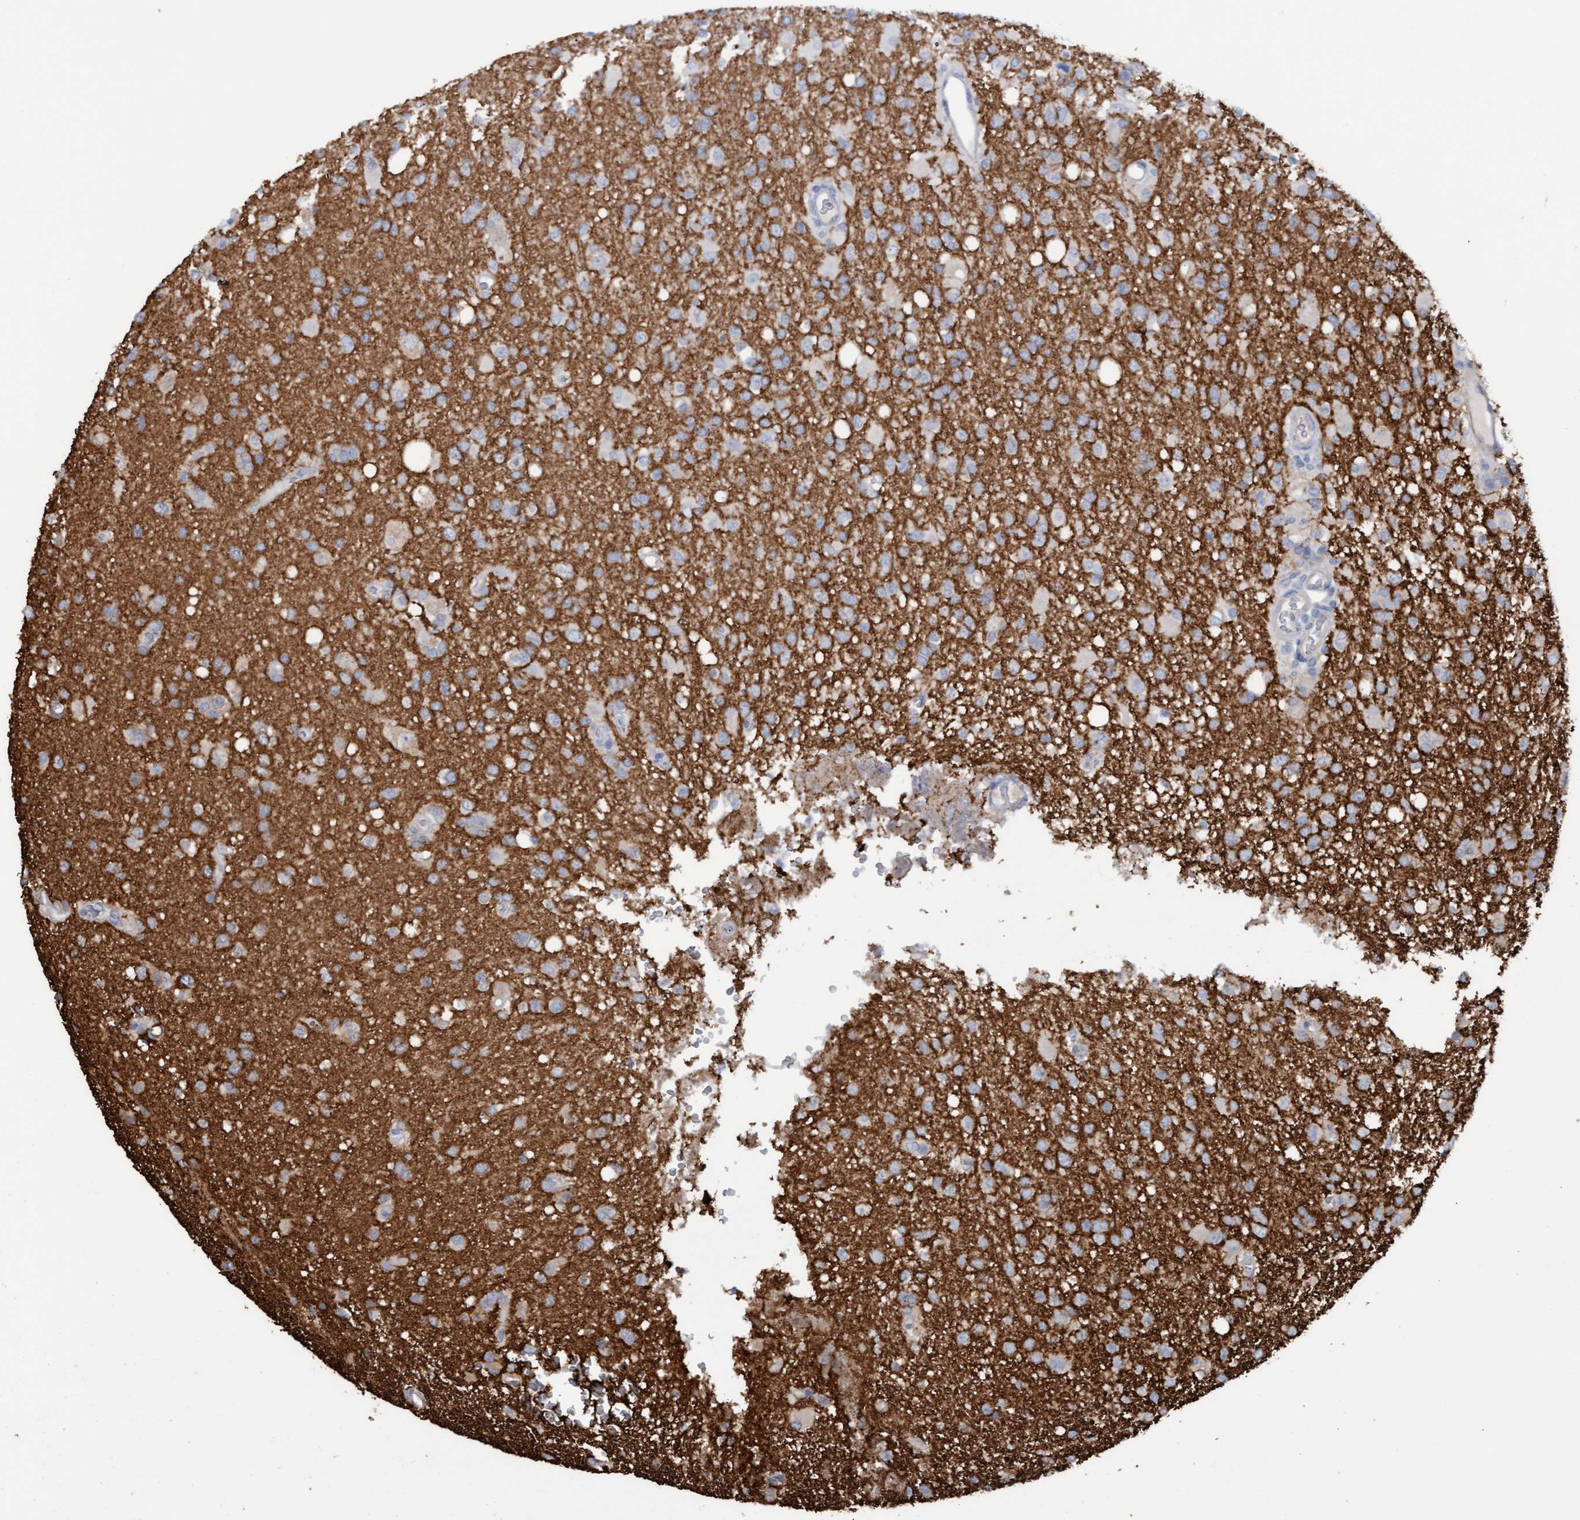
{"staining": {"intensity": "weak", "quantity": "<25%", "location": "cytoplasmic/membranous"}, "tissue": "glioma", "cell_type": "Tumor cells", "image_type": "cancer", "snomed": [{"axis": "morphology", "description": "Glioma, malignant, High grade"}, {"axis": "topography", "description": "Brain"}], "caption": "Malignant glioma (high-grade) was stained to show a protein in brown. There is no significant expression in tumor cells.", "gene": "STXBP1", "patient": {"sex": "female", "age": 57}}